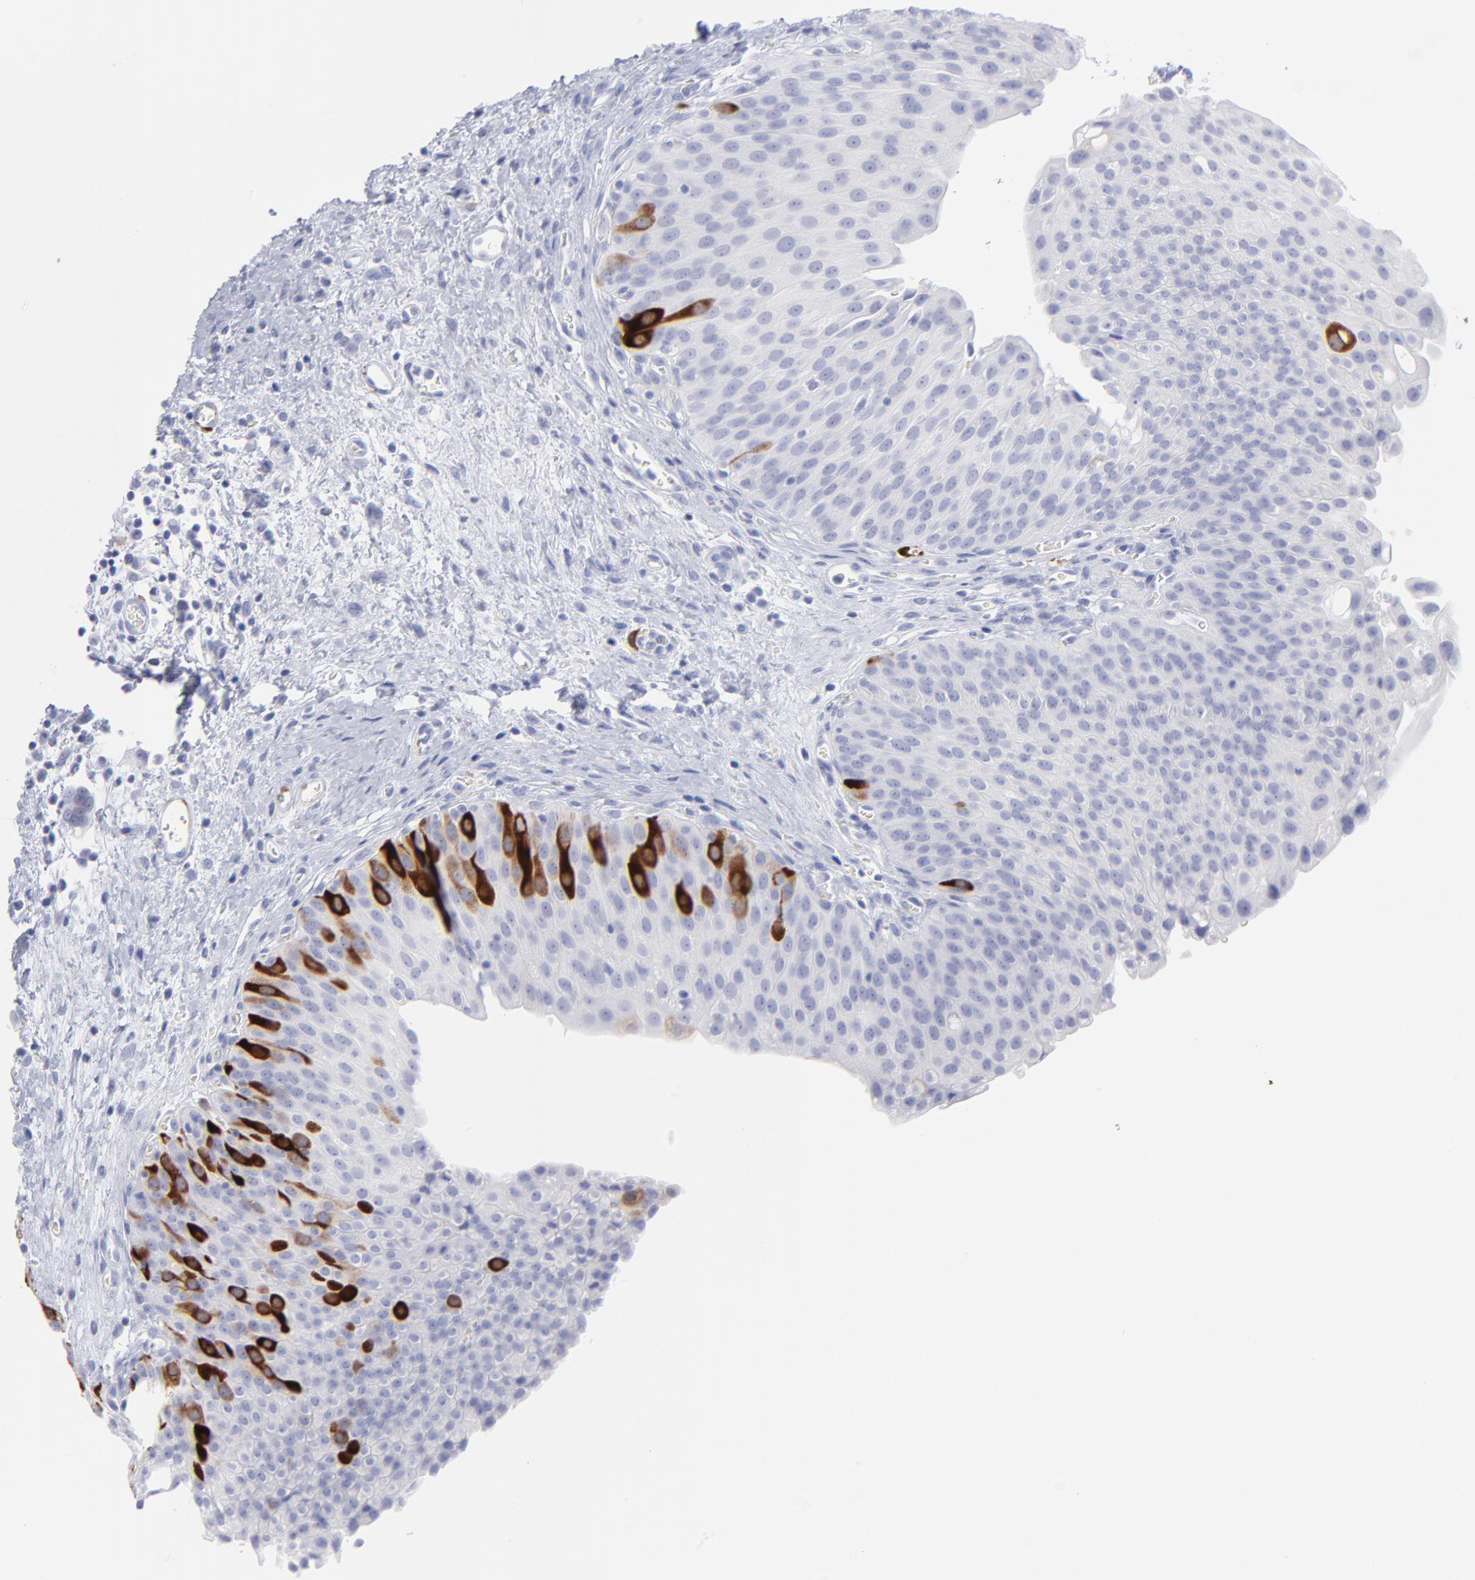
{"staining": {"intensity": "strong", "quantity": "<25%", "location": "cytoplasmic/membranous"}, "tissue": "urinary bladder", "cell_type": "Urothelial cells", "image_type": "normal", "snomed": [{"axis": "morphology", "description": "Normal tissue, NOS"}, {"axis": "morphology", "description": "Dysplasia, NOS"}, {"axis": "topography", "description": "Urinary bladder"}], "caption": "Strong cytoplasmic/membranous staining for a protein is present in approximately <25% of urothelial cells of normal urinary bladder using immunohistochemistry.", "gene": "CCNB1", "patient": {"sex": "male", "age": 35}}